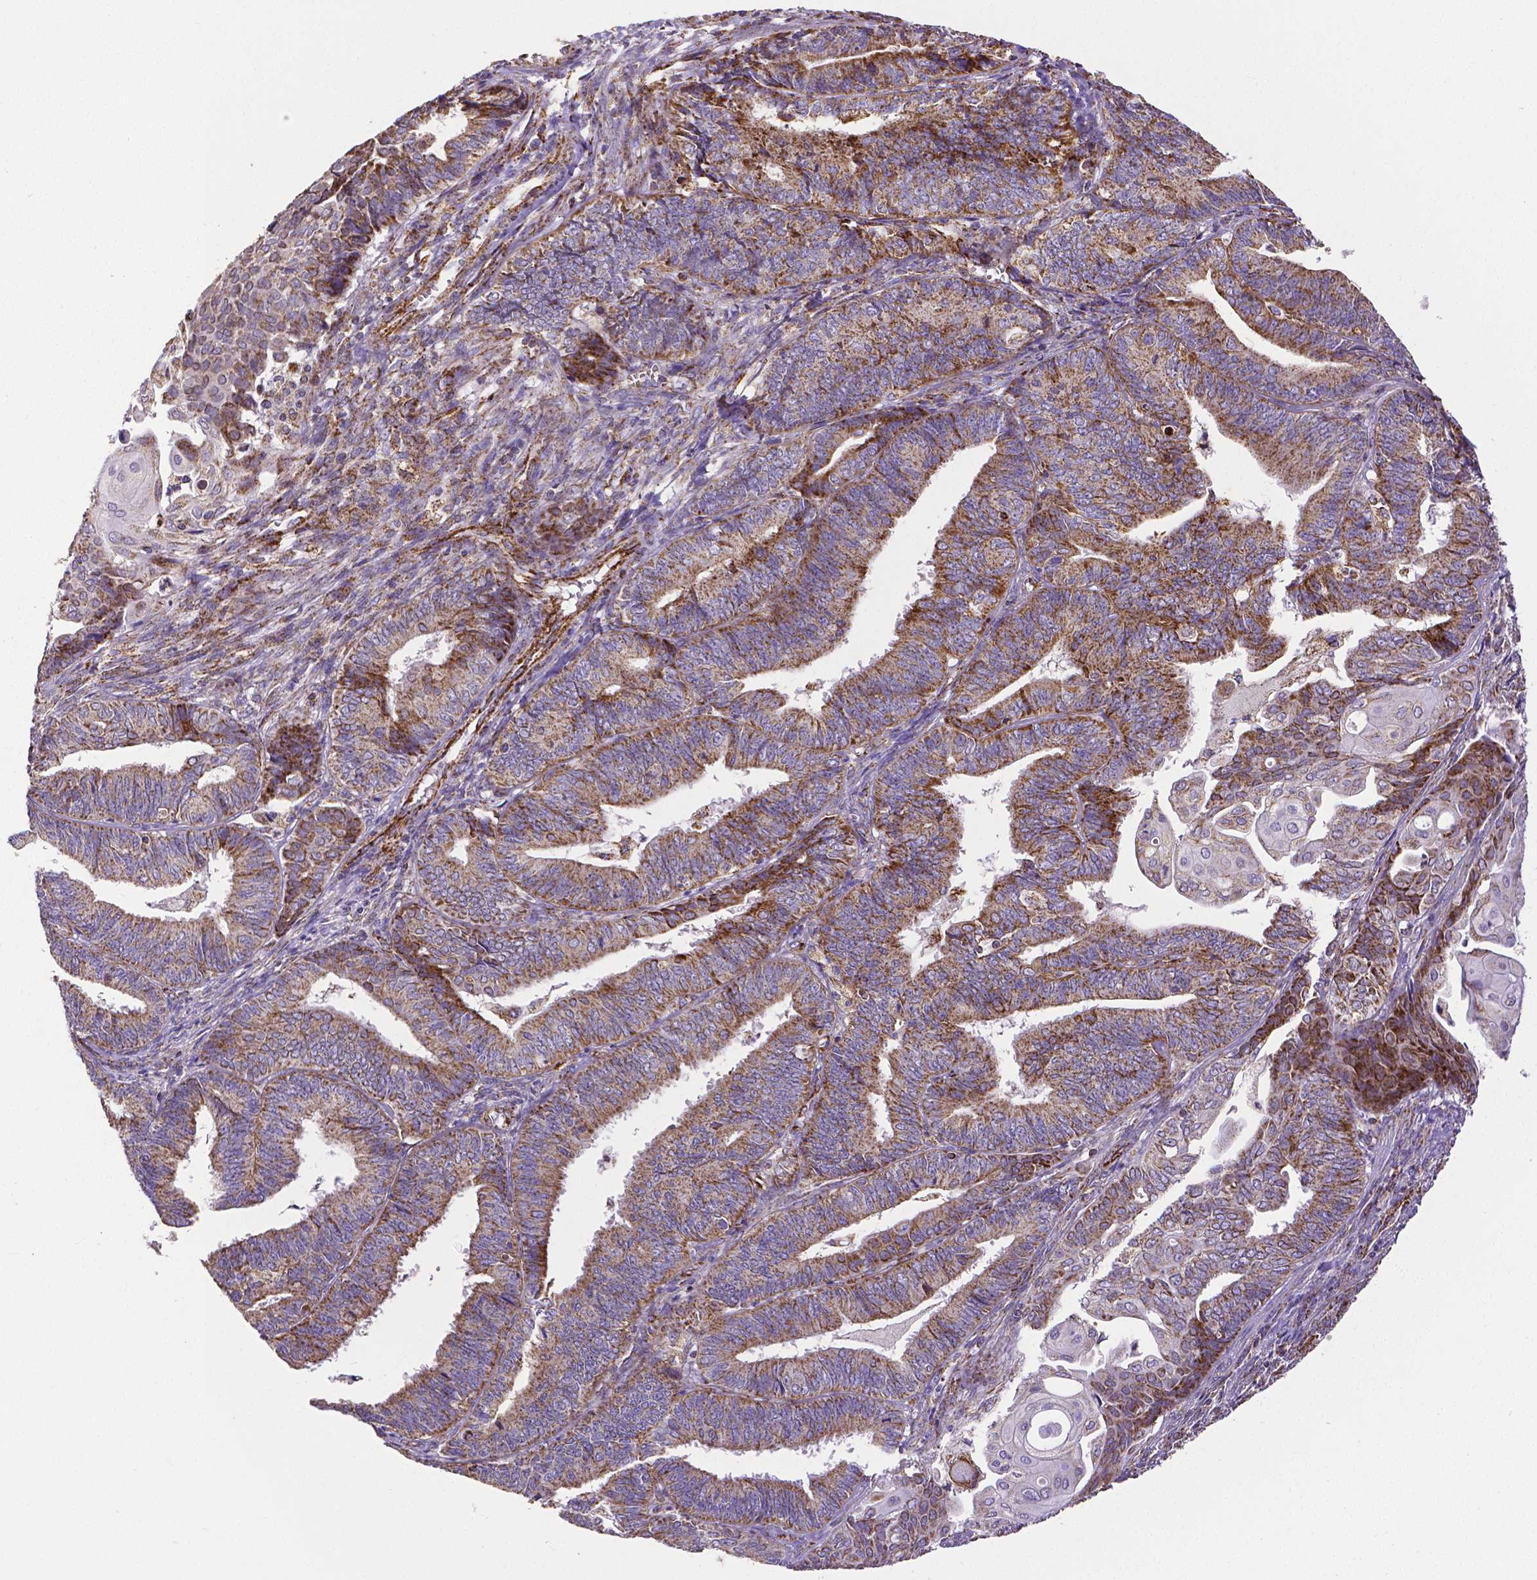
{"staining": {"intensity": "moderate", "quantity": ">75%", "location": "cytoplasmic/membranous"}, "tissue": "endometrial cancer", "cell_type": "Tumor cells", "image_type": "cancer", "snomed": [{"axis": "morphology", "description": "Adenocarcinoma, NOS"}, {"axis": "topography", "description": "Endometrium"}], "caption": "Protein analysis of endometrial cancer tissue shows moderate cytoplasmic/membranous positivity in approximately >75% of tumor cells.", "gene": "MACC1", "patient": {"sex": "female", "age": 73}}